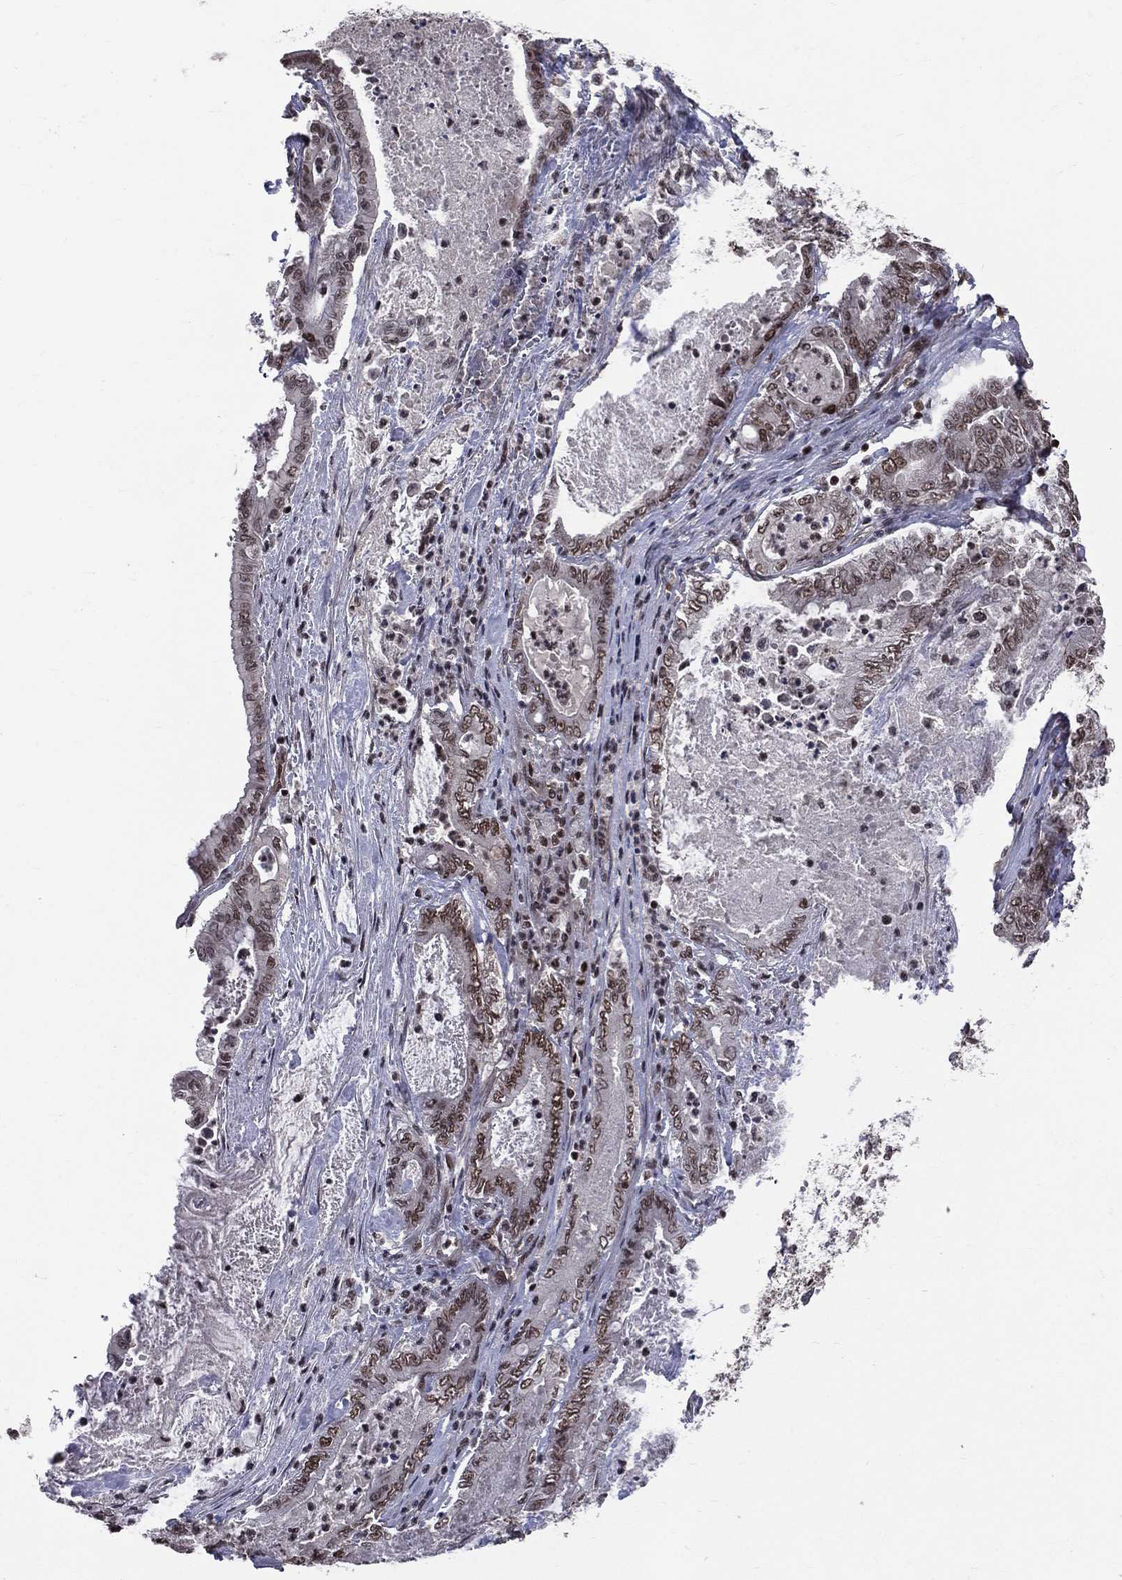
{"staining": {"intensity": "moderate", "quantity": "25%-75%", "location": "nuclear"}, "tissue": "pancreatic cancer", "cell_type": "Tumor cells", "image_type": "cancer", "snomed": [{"axis": "morphology", "description": "Adenocarcinoma, NOS"}, {"axis": "topography", "description": "Pancreas"}], "caption": "Immunohistochemical staining of pancreatic cancer displays medium levels of moderate nuclear protein positivity in about 25%-75% of tumor cells.", "gene": "SMC3", "patient": {"sex": "male", "age": 71}}